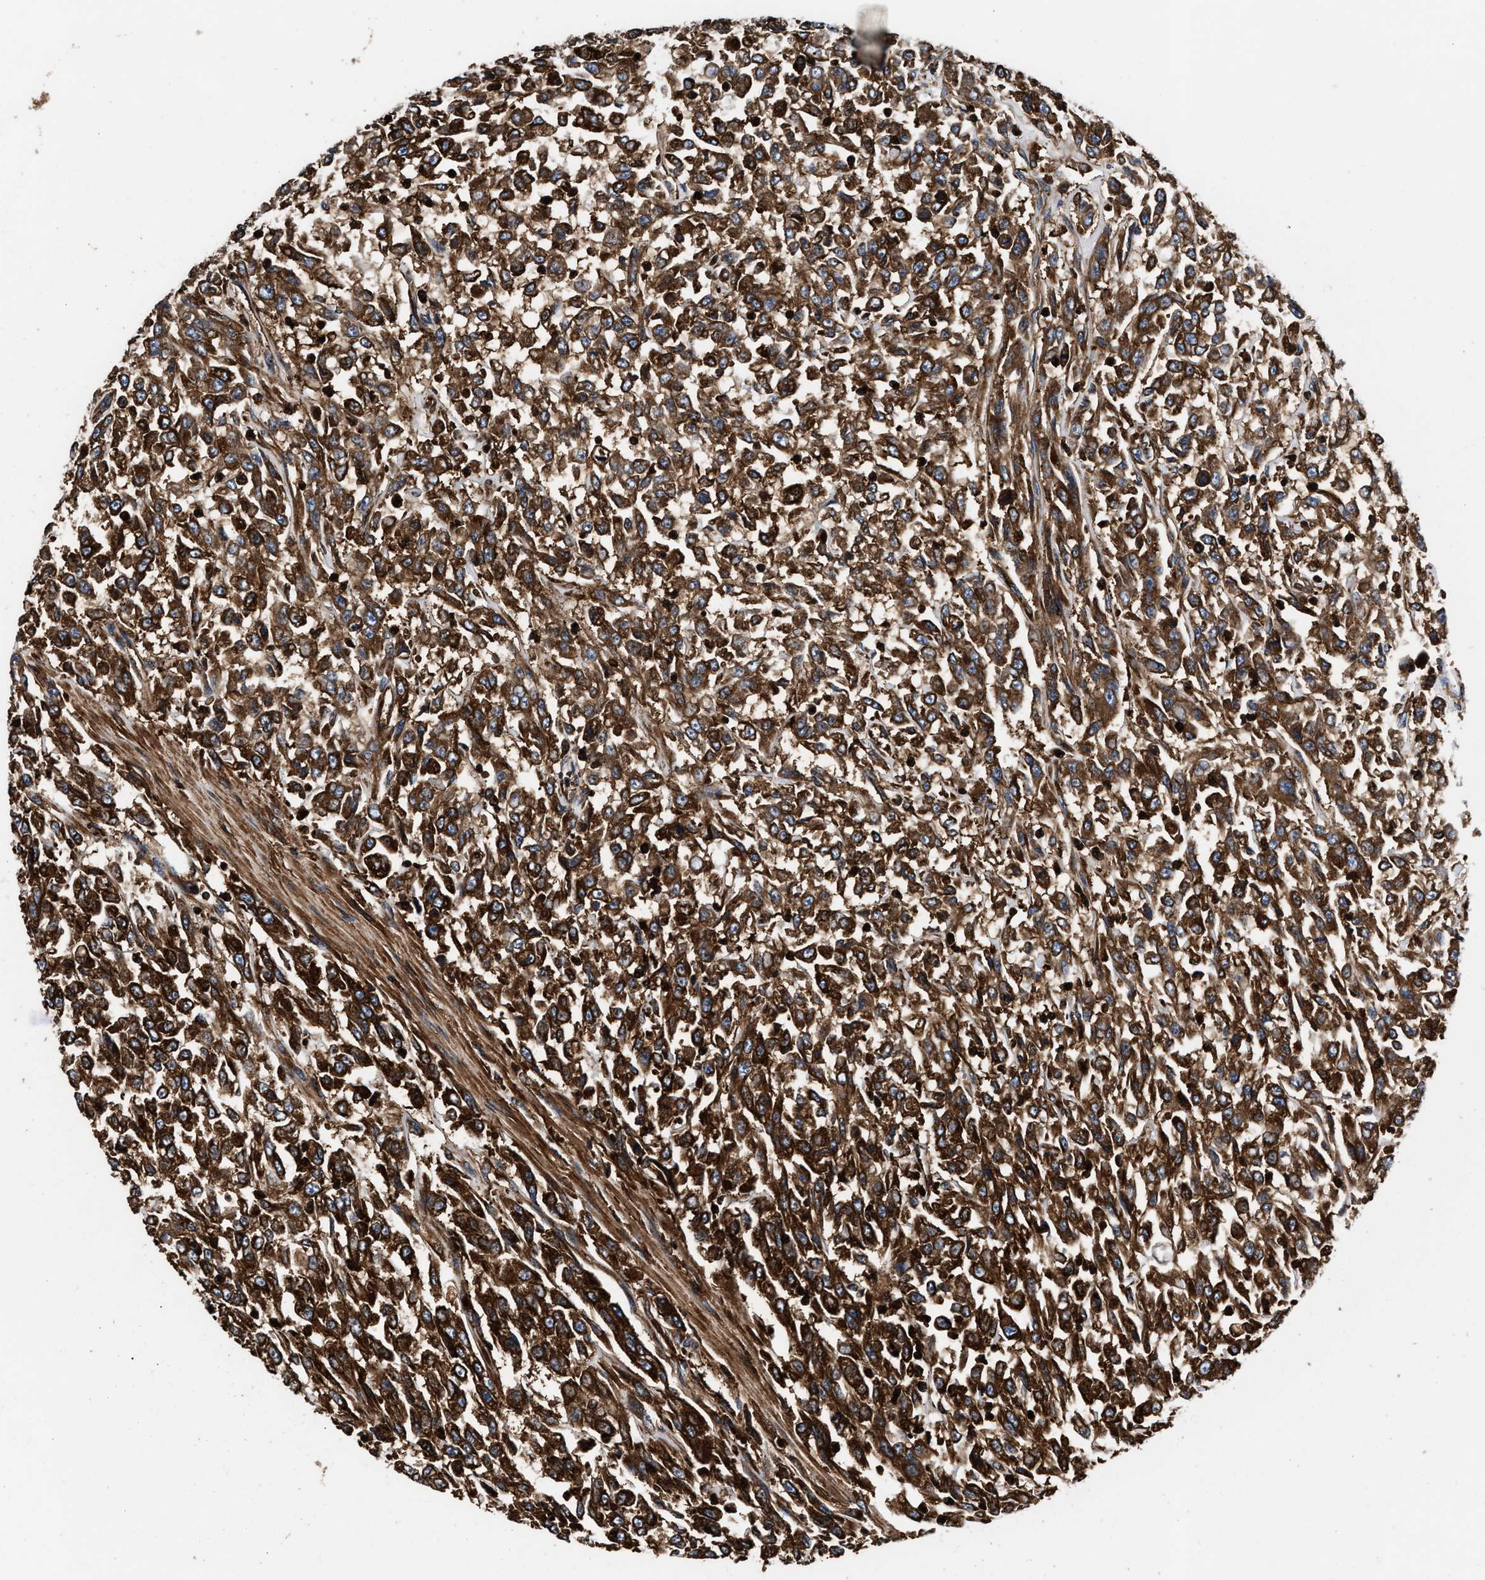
{"staining": {"intensity": "strong", "quantity": ">75%", "location": "cytoplasmic/membranous"}, "tissue": "urothelial cancer", "cell_type": "Tumor cells", "image_type": "cancer", "snomed": [{"axis": "morphology", "description": "Urothelial carcinoma, High grade"}, {"axis": "topography", "description": "Urinary bladder"}], "caption": "Immunohistochemistry photomicrograph of urothelial cancer stained for a protein (brown), which displays high levels of strong cytoplasmic/membranous positivity in about >75% of tumor cells.", "gene": "KYAT1", "patient": {"sex": "male", "age": 46}}